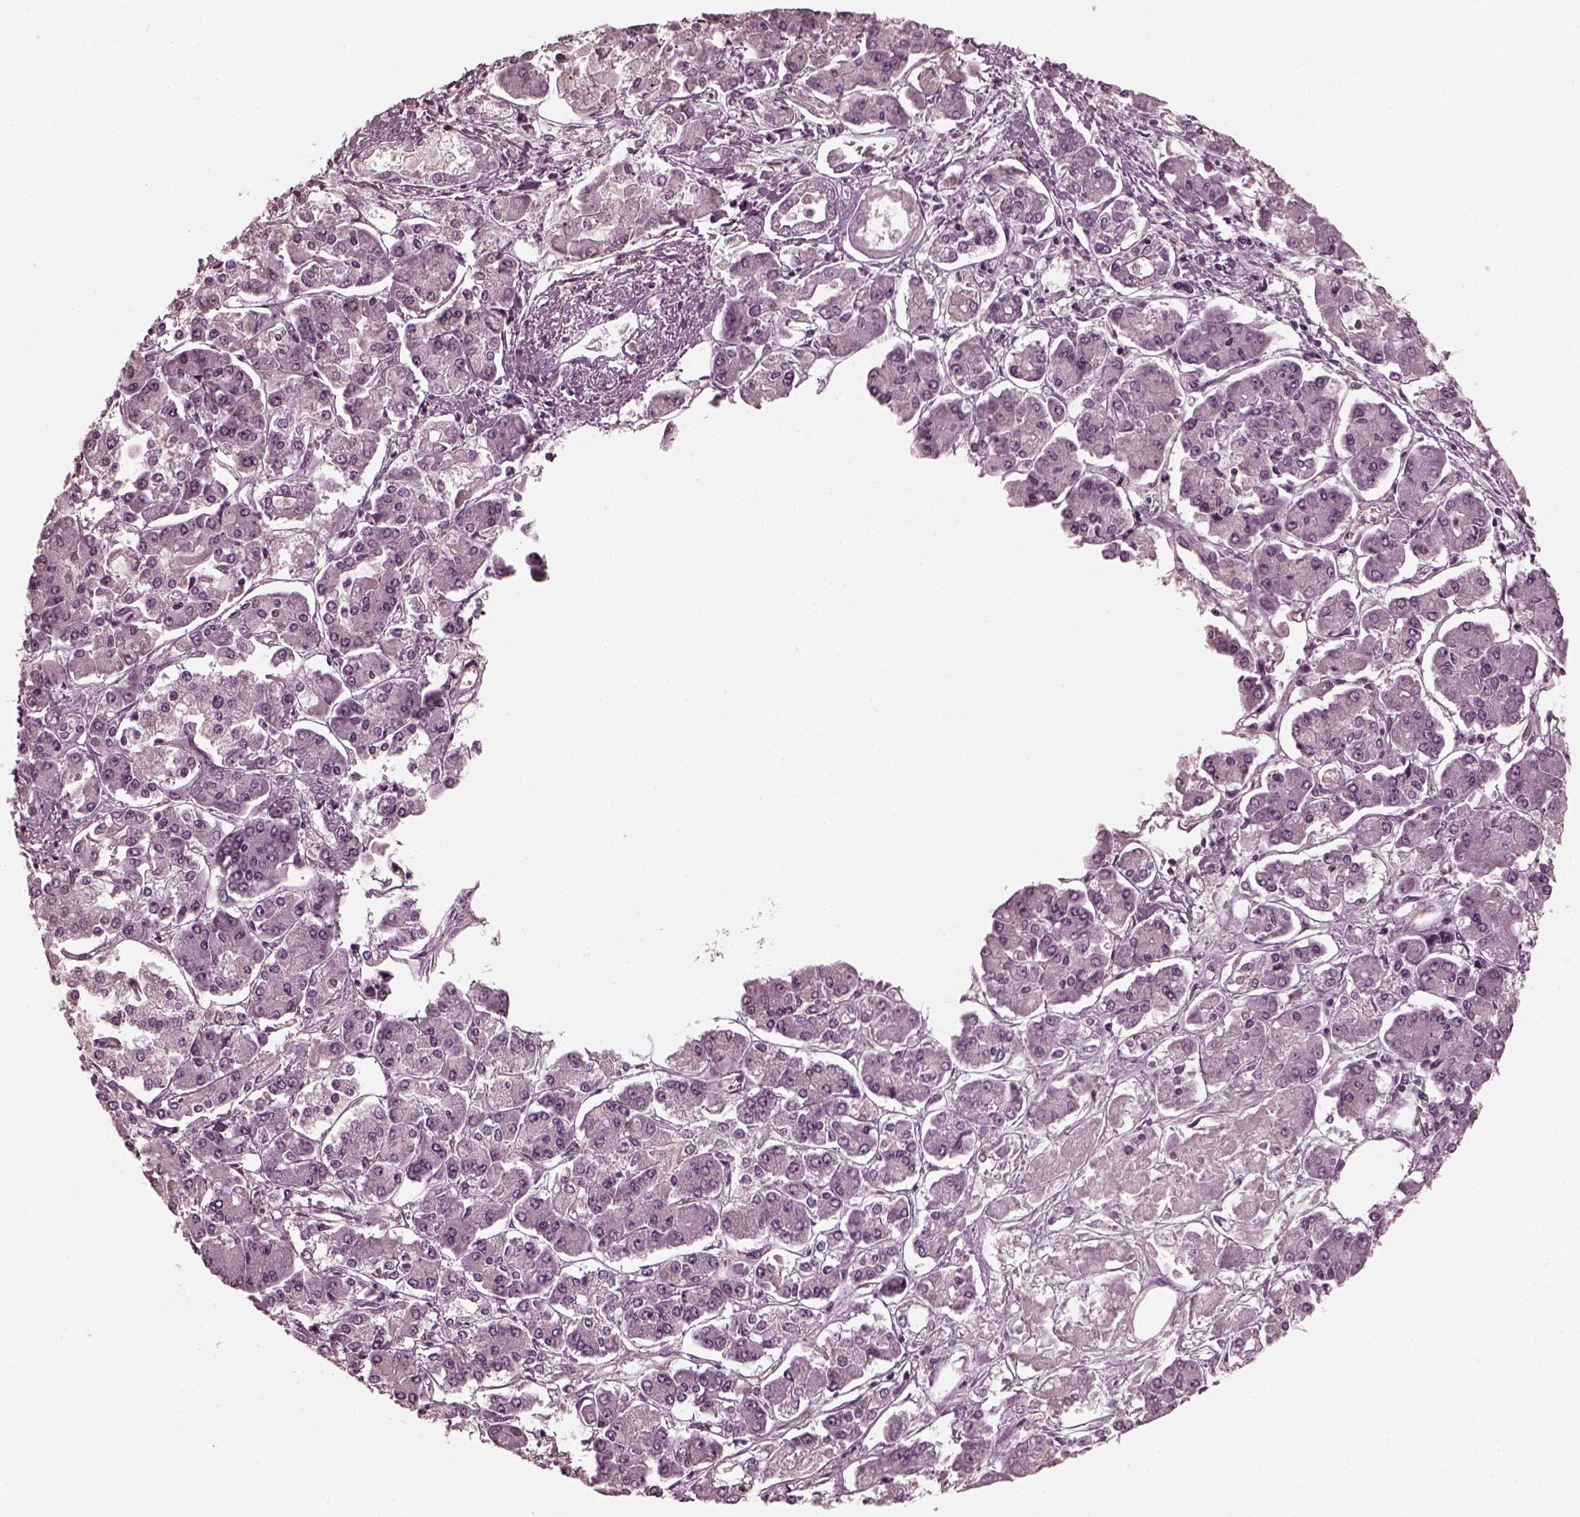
{"staining": {"intensity": "negative", "quantity": "none", "location": "none"}, "tissue": "pancreatic cancer", "cell_type": "Tumor cells", "image_type": "cancer", "snomed": [{"axis": "morphology", "description": "Adenocarcinoma, NOS"}, {"axis": "topography", "description": "Pancreas"}], "caption": "This is an immunohistochemistry histopathology image of human pancreatic cancer (adenocarcinoma). There is no positivity in tumor cells.", "gene": "KIF6", "patient": {"sex": "male", "age": 85}}